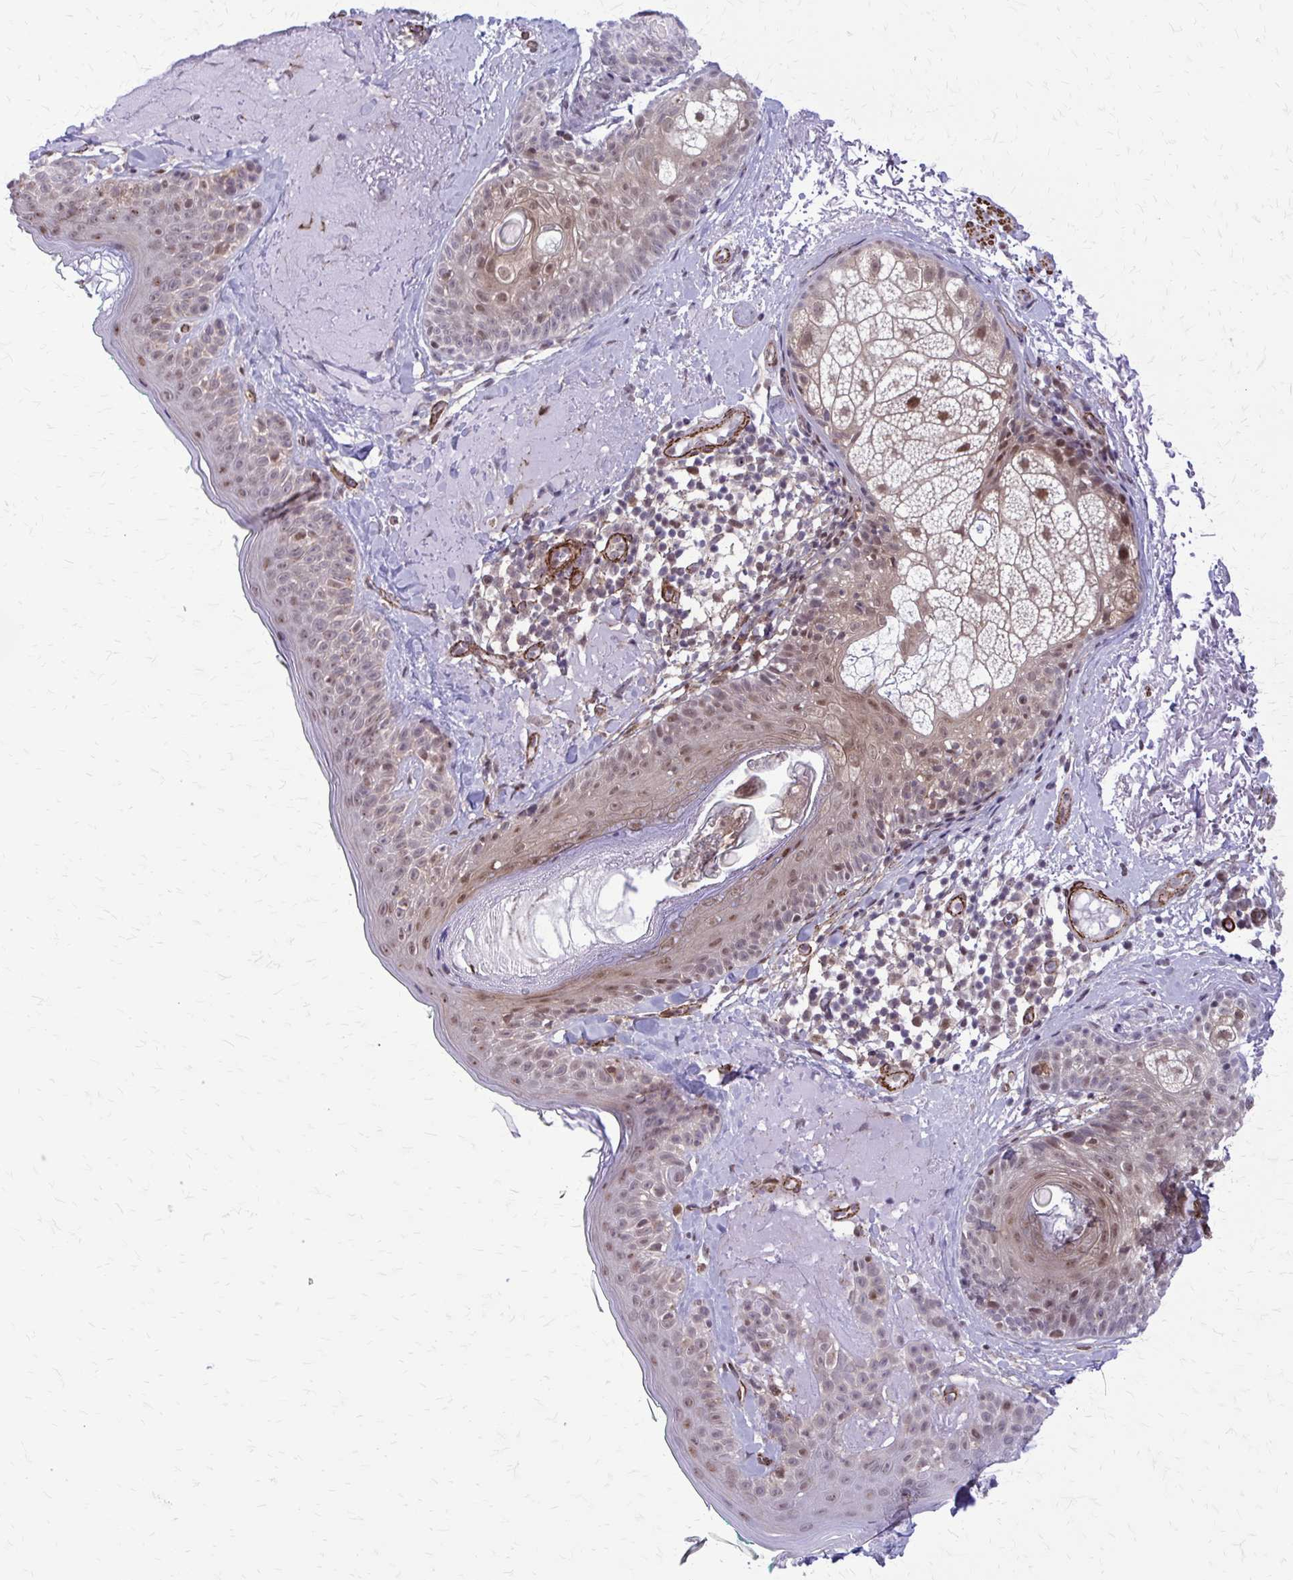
{"staining": {"intensity": "negative", "quantity": "none", "location": "none"}, "tissue": "skin", "cell_type": "Fibroblasts", "image_type": "normal", "snomed": [{"axis": "morphology", "description": "Normal tissue, NOS"}, {"axis": "topography", "description": "Skin"}], "caption": "This is a image of immunohistochemistry staining of normal skin, which shows no expression in fibroblasts. (DAB (3,3'-diaminobenzidine) IHC visualized using brightfield microscopy, high magnification).", "gene": "NRBF2", "patient": {"sex": "male", "age": 73}}